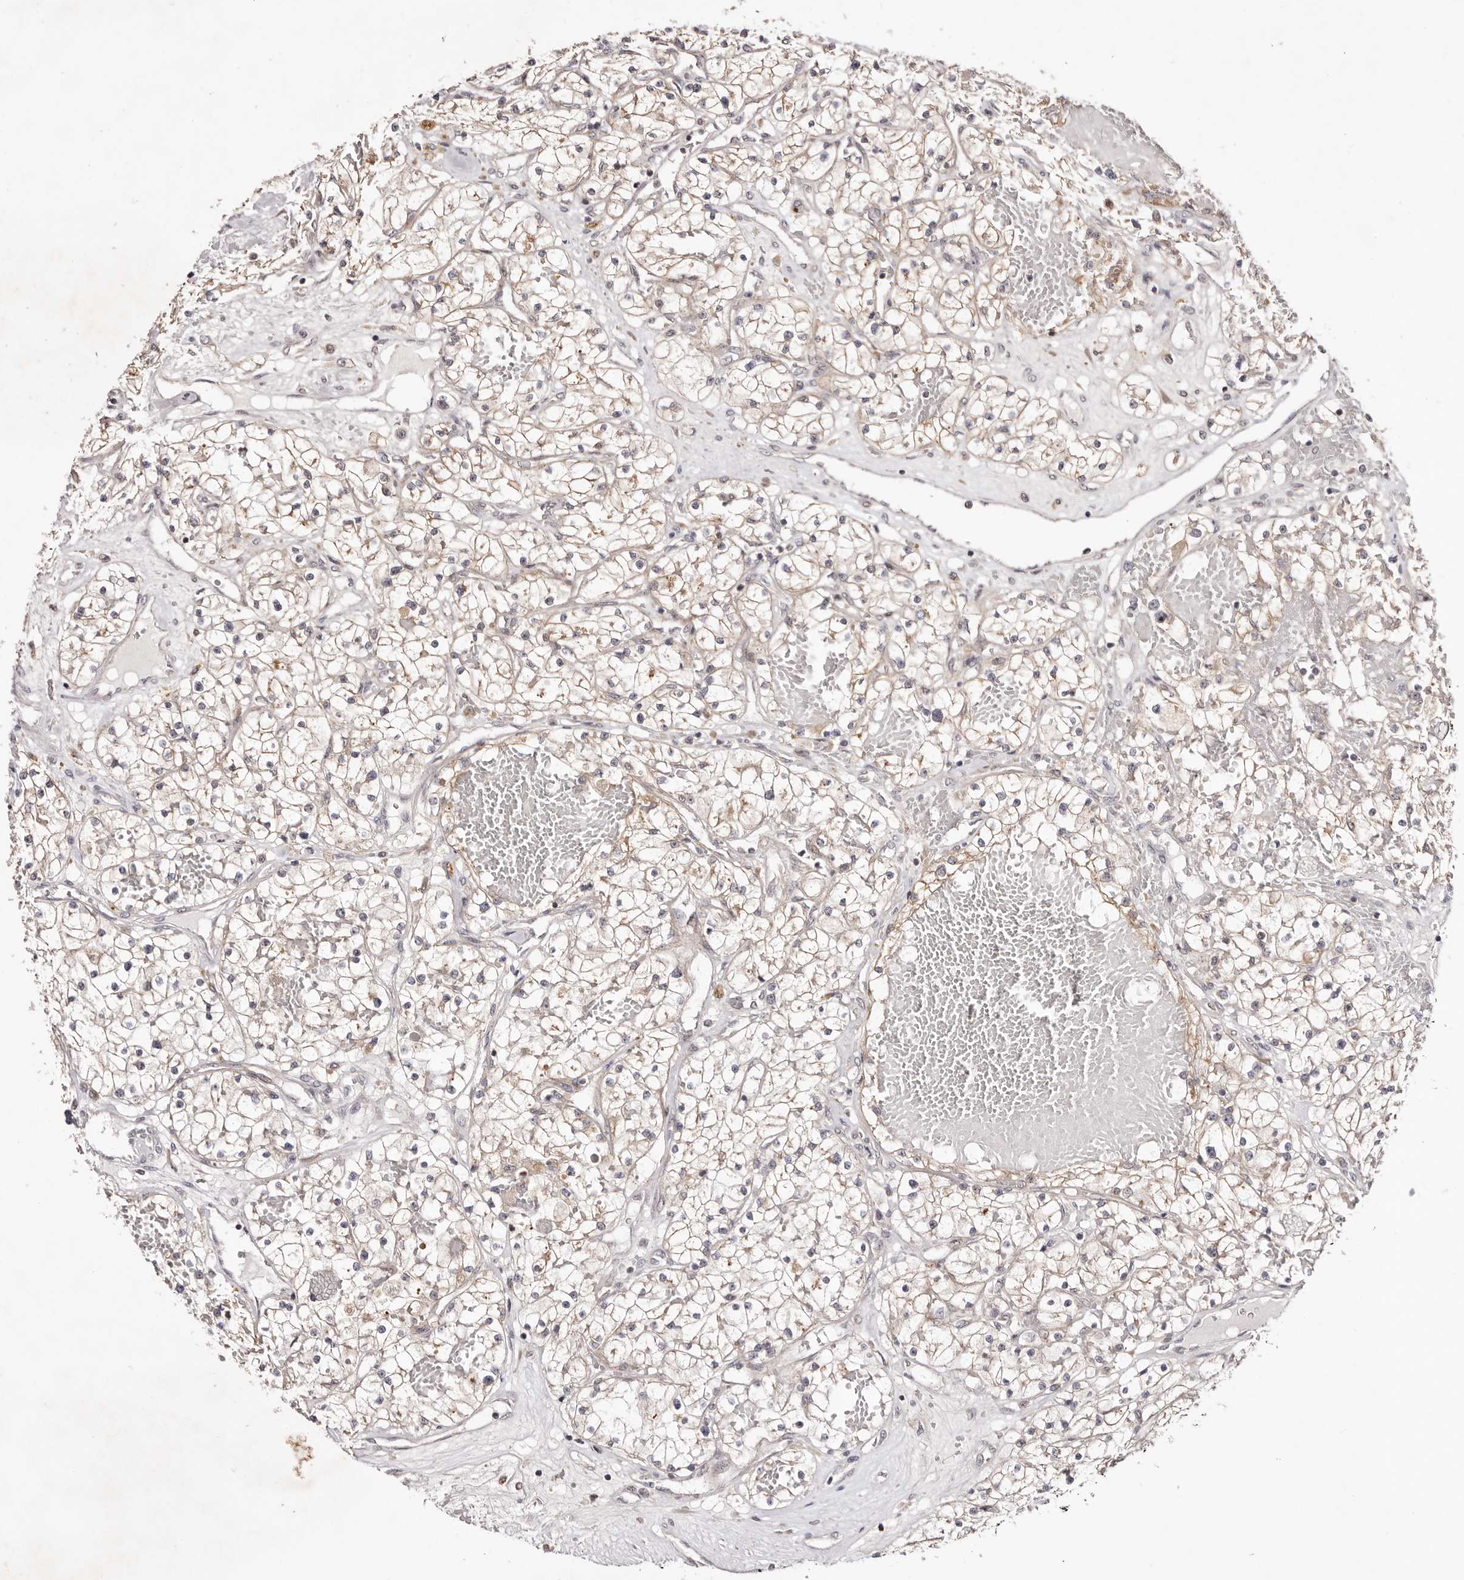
{"staining": {"intensity": "weak", "quantity": ">75%", "location": "cytoplasmic/membranous"}, "tissue": "renal cancer", "cell_type": "Tumor cells", "image_type": "cancer", "snomed": [{"axis": "morphology", "description": "Normal tissue, NOS"}, {"axis": "morphology", "description": "Adenocarcinoma, NOS"}, {"axis": "topography", "description": "Kidney"}], "caption": "Weak cytoplasmic/membranous protein expression is appreciated in about >75% of tumor cells in renal cancer. (IHC, brightfield microscopy, high magnification).", "gene": "EGR3", "patient": {"sex": "male", "age": 68}}